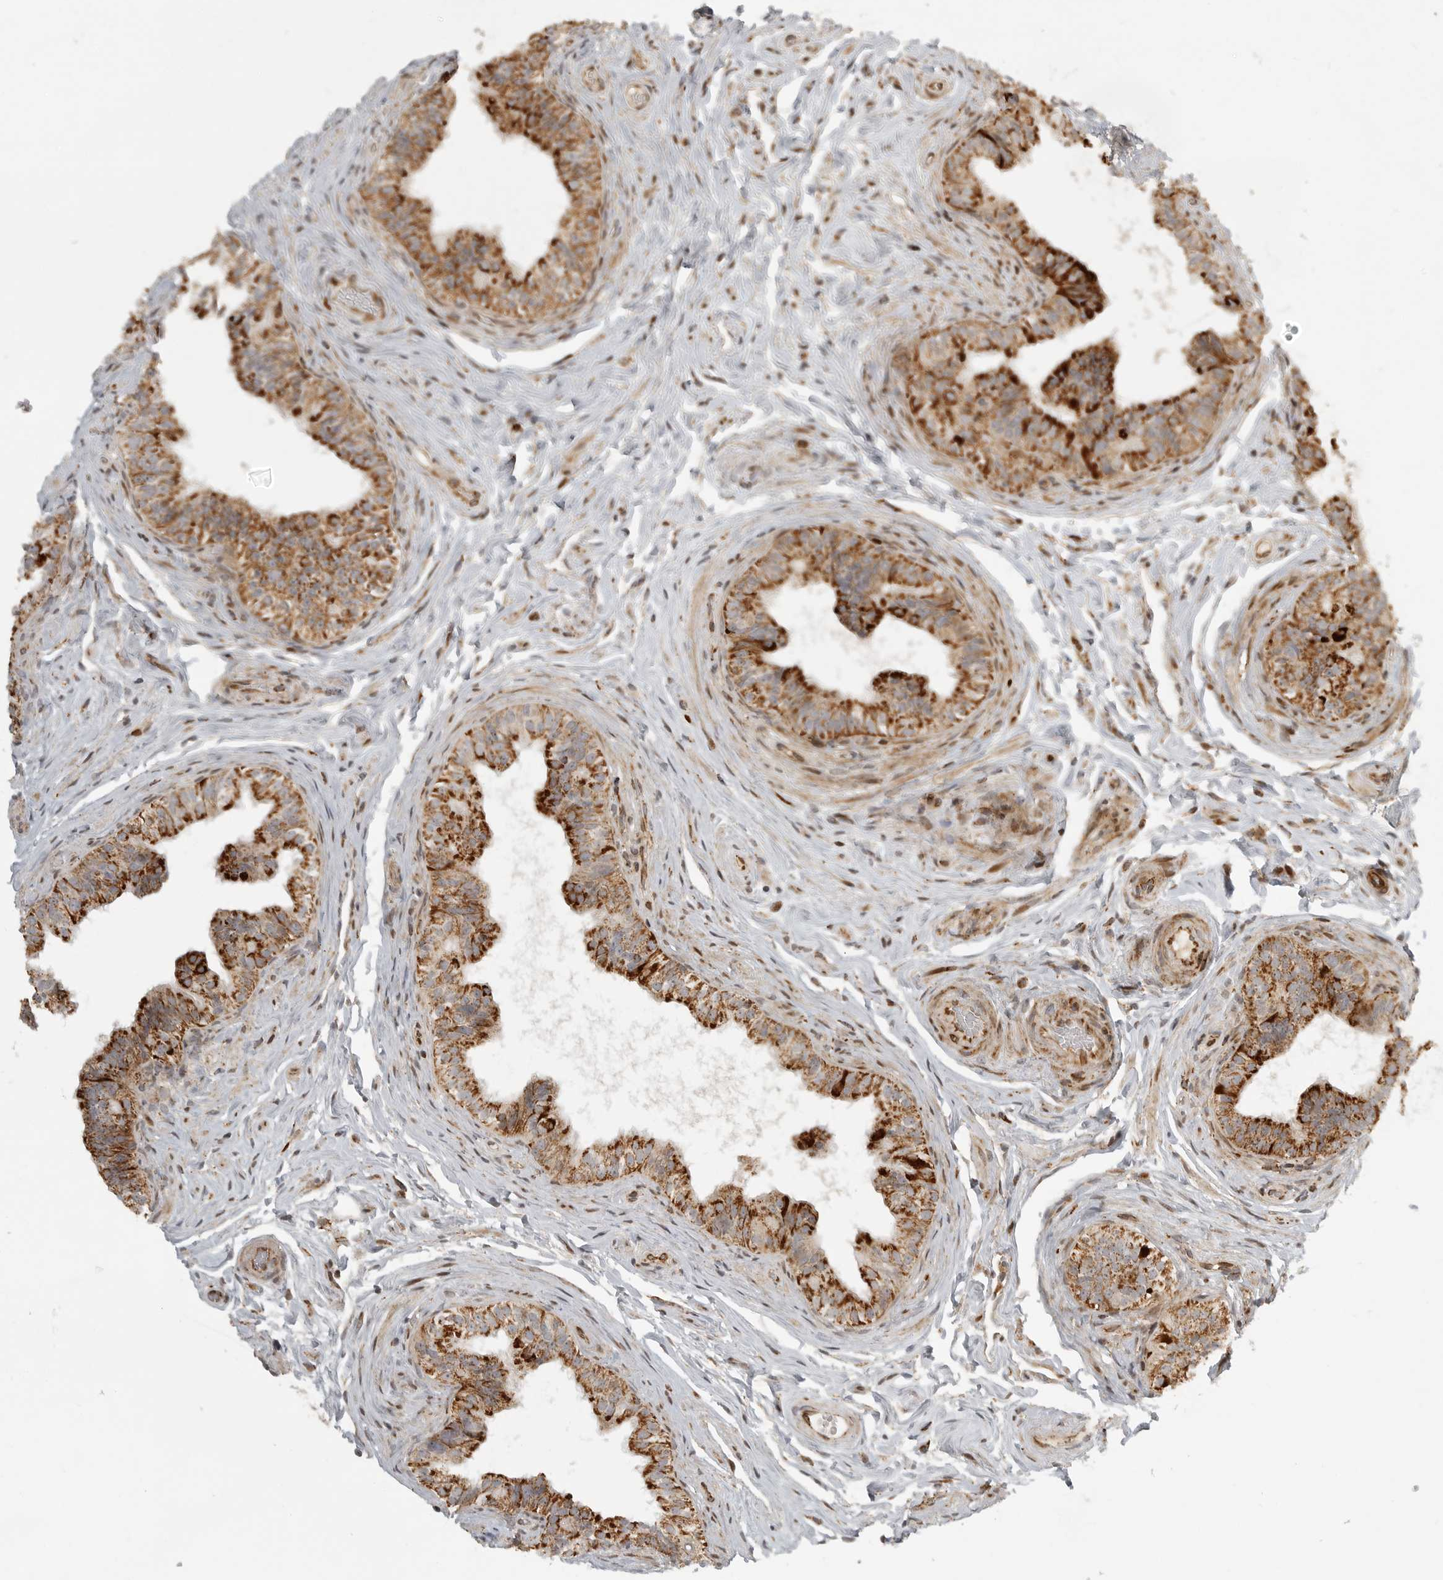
{"staining": {"intensity": "strong", "quantity": ">75%", "location": "cytoplasmic/membranous"}, "tissue": "epididymis", "cell_type": "Glandular cells", "image_type": "normal", "snomed": [{"axis": "morphology", "description": "Normal tissue, NOS"}, {"axis": "topography", "description": "Epididymis"}], "caption": "Approximately >75% of glandular cells in benign human epididymis reveal strong cytoplasmic/membranous protein staining as visualized by brown immunohistochemical staining.", "gene": "NARS2", "patient": {"sex": "male", "age": 49}}